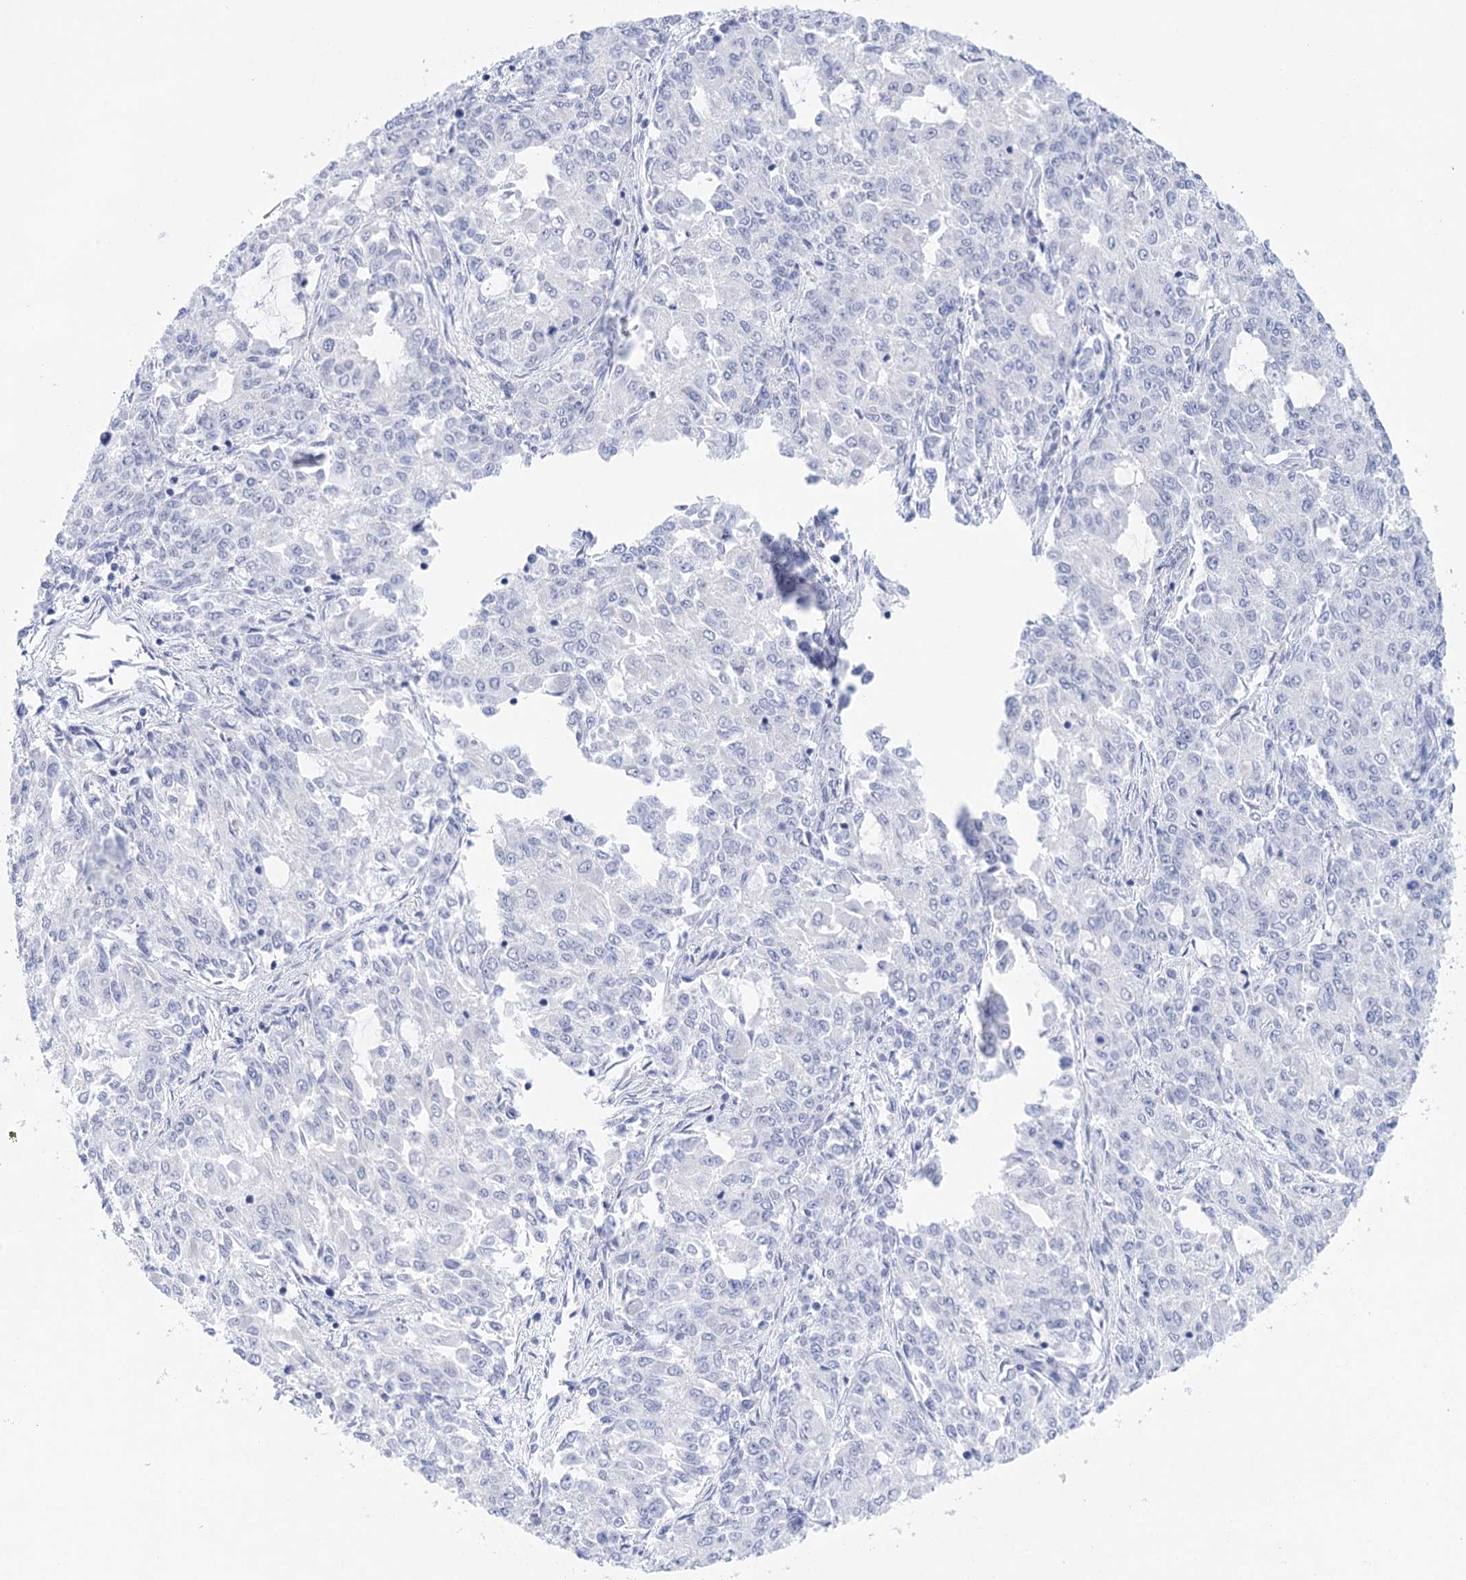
{"staining": {"intensity": "negative", "quantity": "none", "location": "none"}, "tissue": "endometrial cancer", "cell_type": "Tumor cells", "image_type": "cancer", "snomed": [{"axis": "morphology", "description": "Adenocarcinoma, NOS"}, {"axis": "topography", "description": "Endometrium"}], "caption": "IHC micrograph of human adenocarcinoma (endometrial) stained for a protein (brown), which shows no staining in tumor cells.", "gene": "LALBA", "patient": {"sex": "female", "age": 50}}